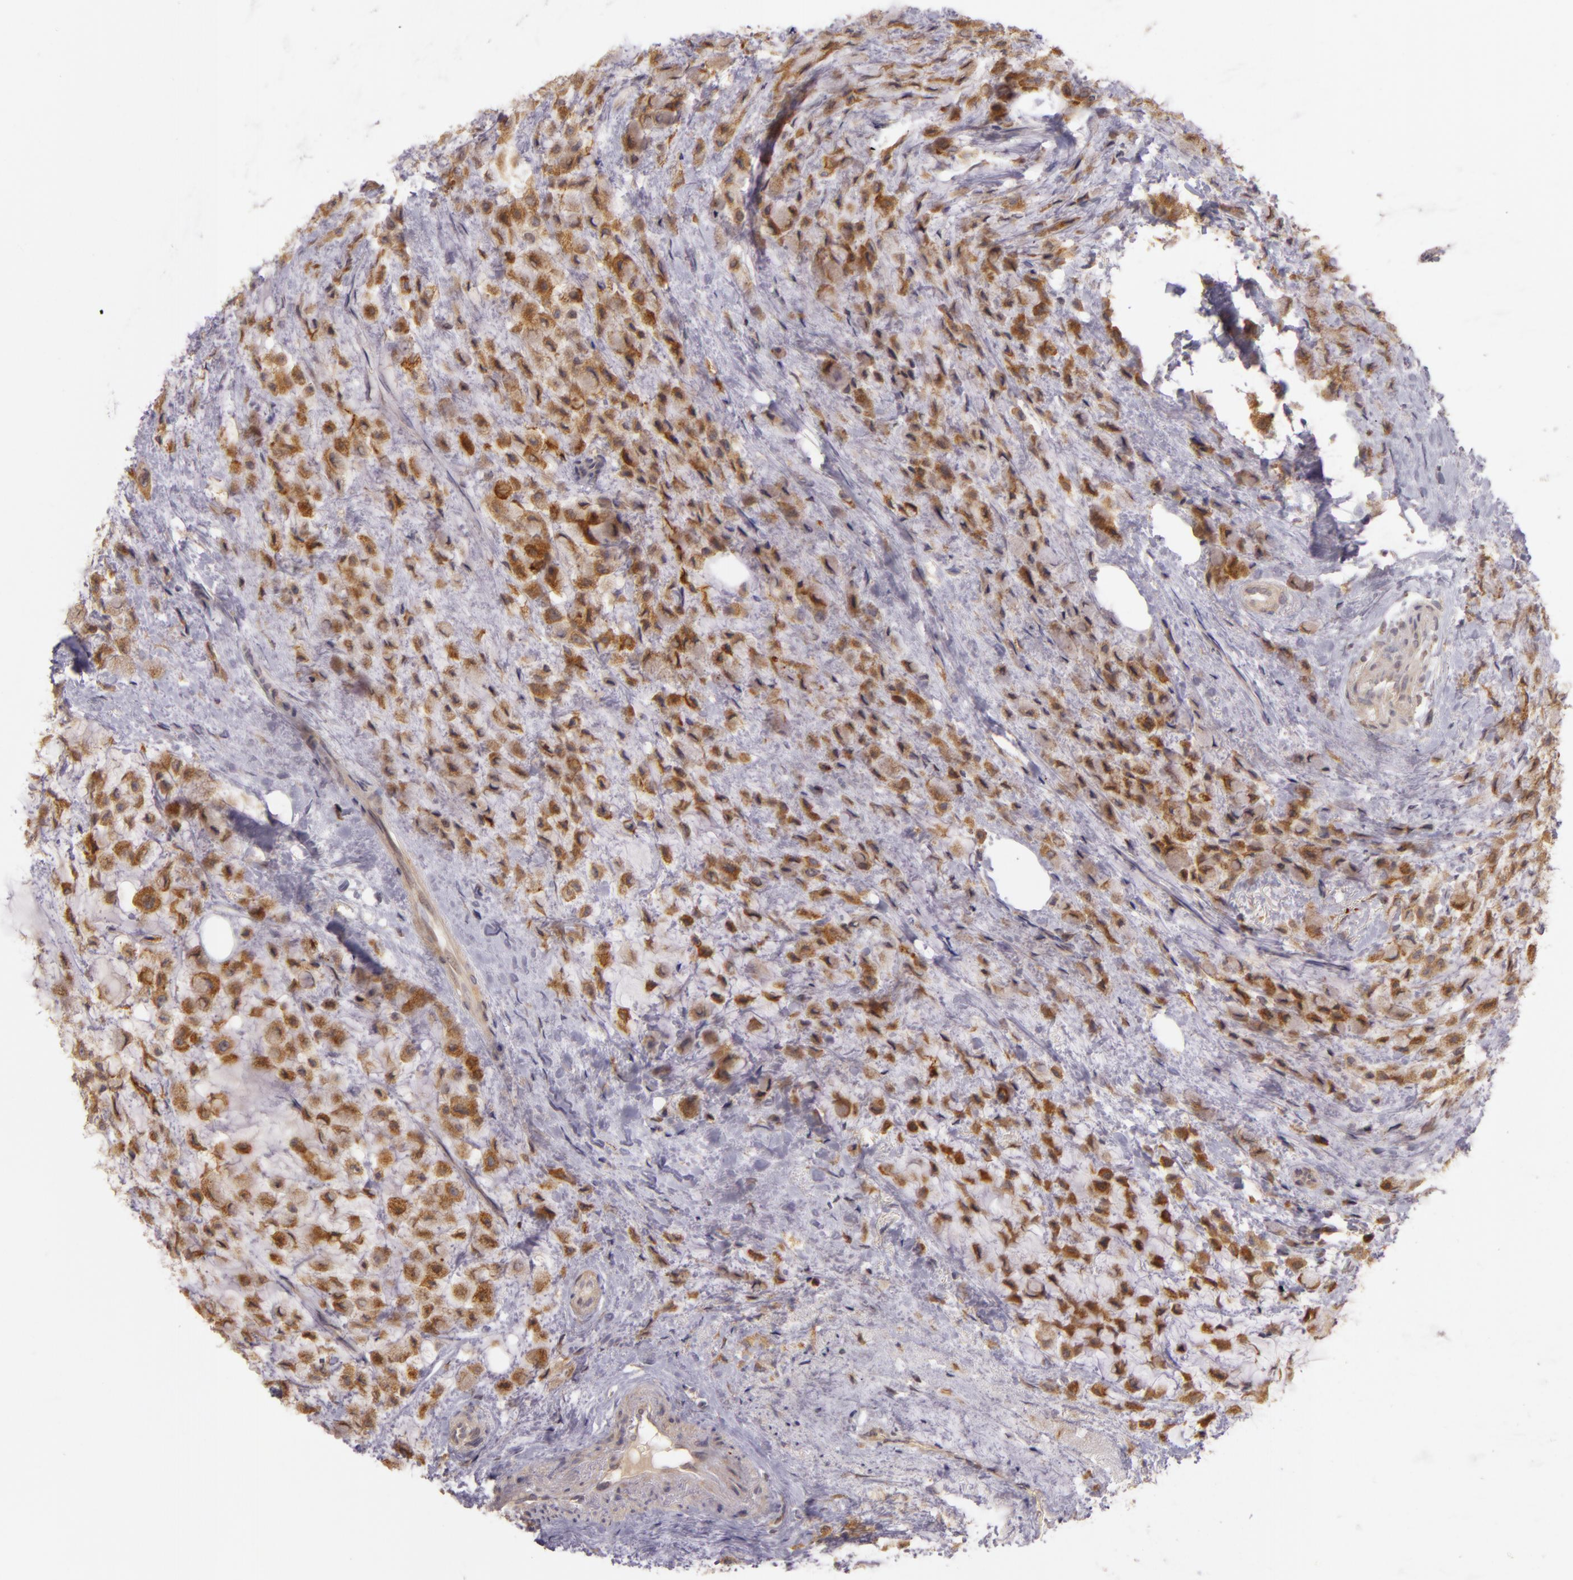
{"staining": {"intensity": "moderate", "quantity": ">75%", "location": "cytoplasmic/membranous"}, "tissue": "breast cancer", "cell_type": "Tumor cells", "image_type": "cancer", "snomed": [{"axis": "morphology", "description": "Lobular carcinoma"}, {"axis": "topography", "description": "Breast"}], "caption": "Breast cancer (lobular carcinoma) stained with a protein marker reveals moderate staining in tumor cells.", "gene": "PPP1R3F", "patient": {"sex": "female", "age": 85}}